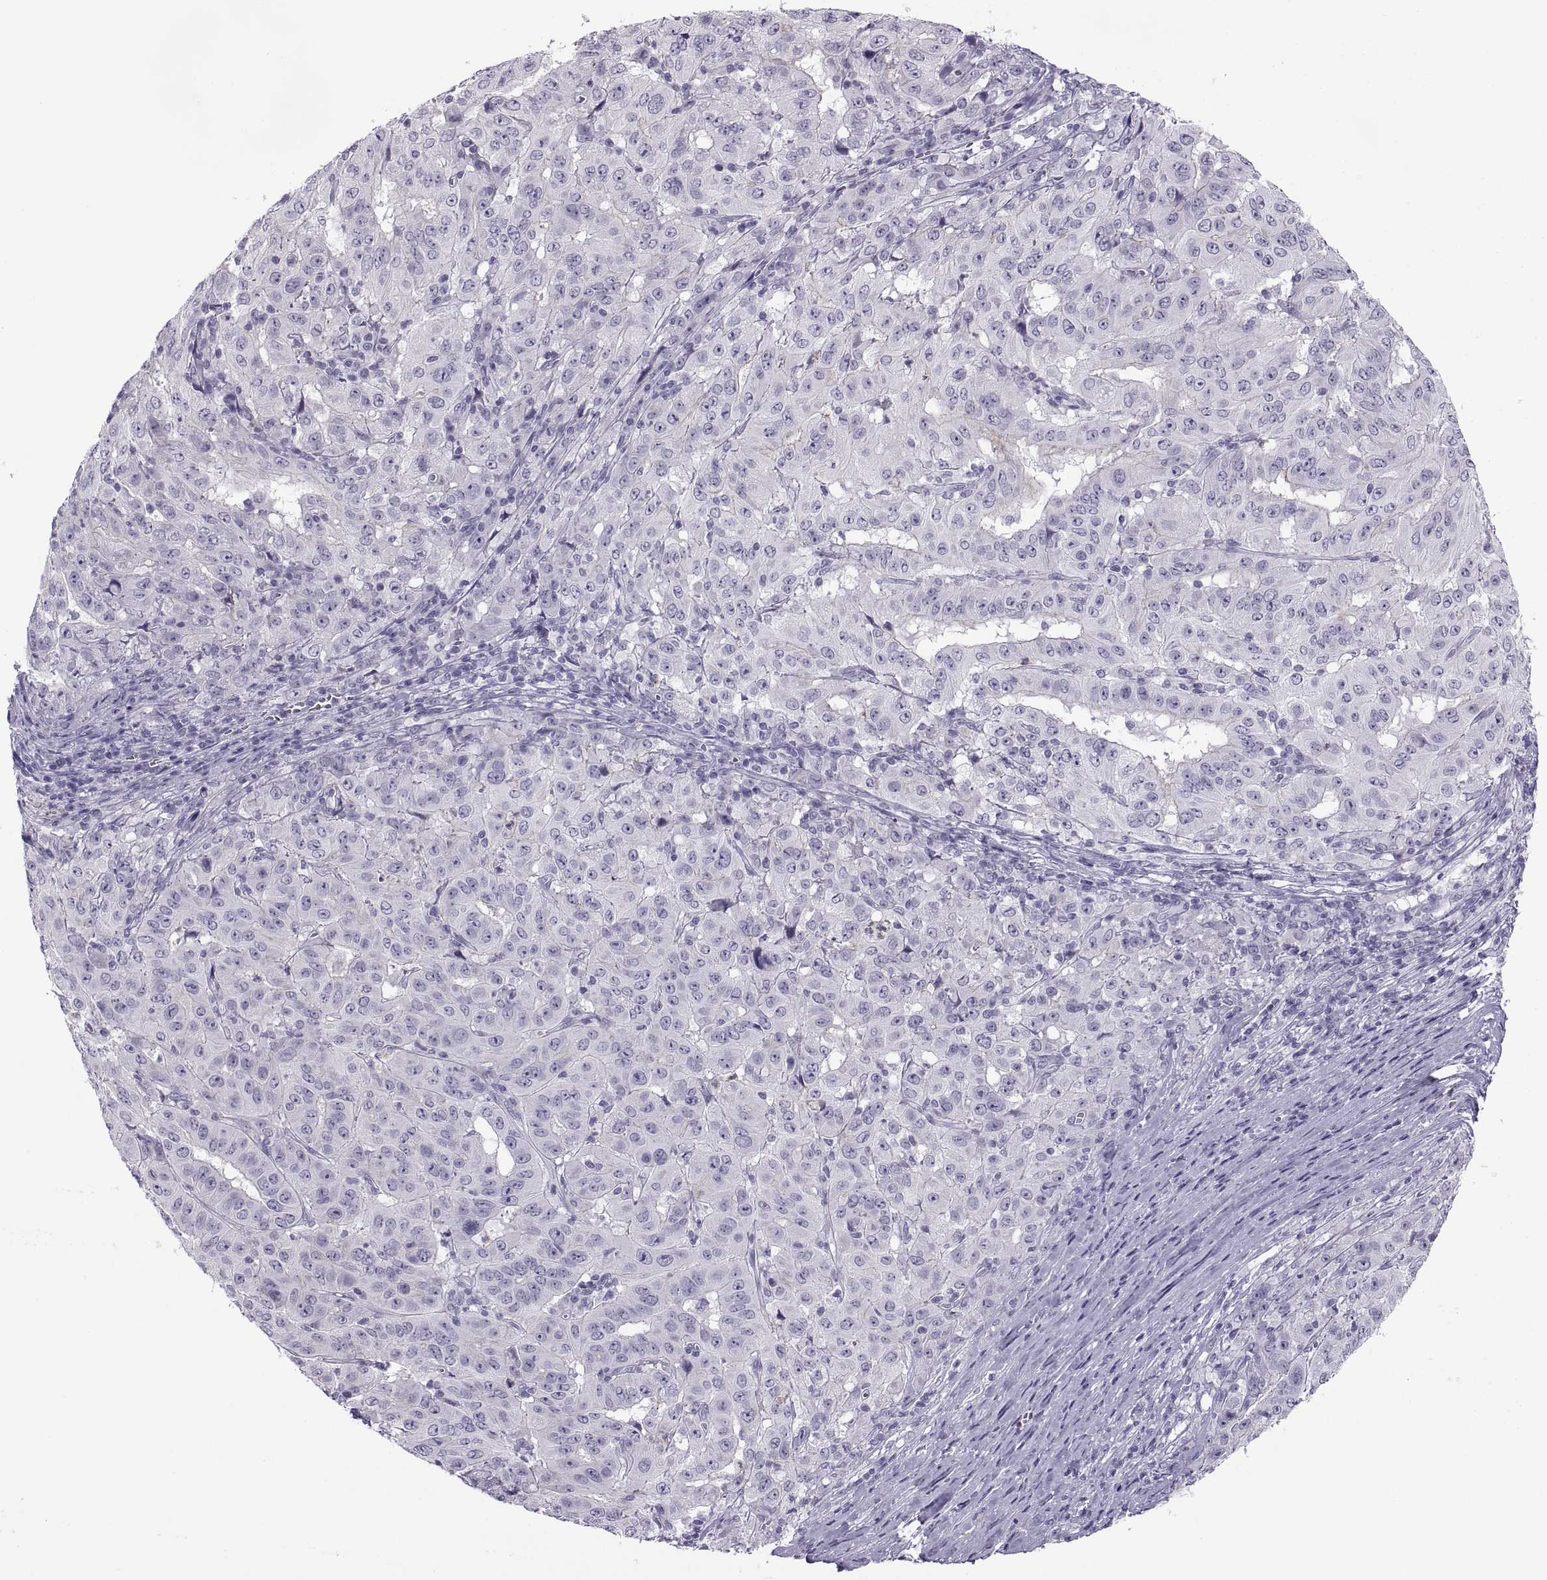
{"staining": {"intensity": "negative", "quantity": "none", "location": "none"}, "tissue": "pancreatic cancer", "cell_type": "Tumor cells", "image_type": "cancer", "snomed": [{"axis": "morphology", "description": "Adenocarcinoma, NOS"}, {"axis": "topography", "description": "Pancreas"}], "caption": "IHC image of pancreatic adenocarcinoma stained for a protein (brown), which shows no staining in tumor cells.", "gene": "C3orf22", "patient": {"sex": "male", "age": 63}}